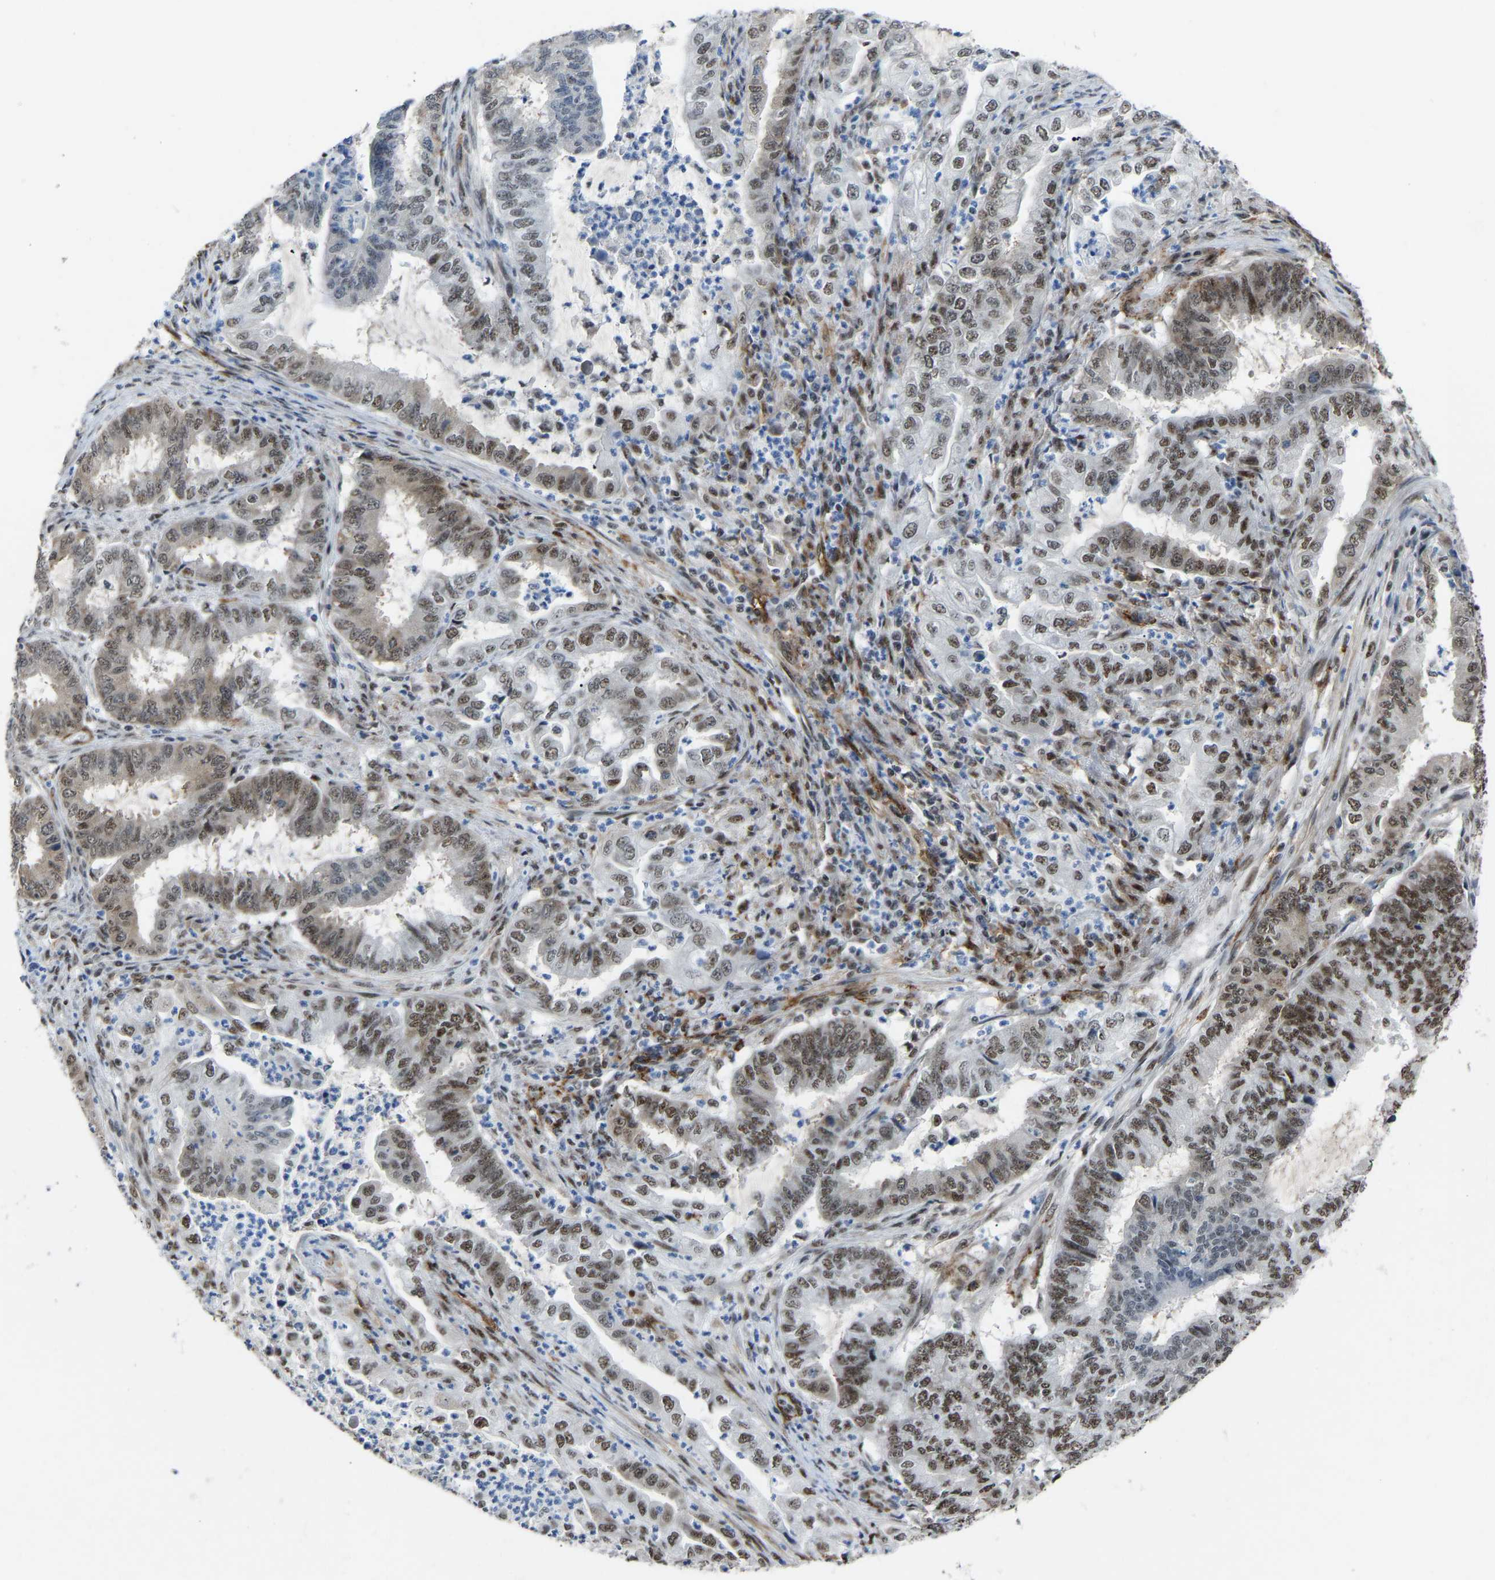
{"staining": {"intensity": "strong", "quantity": ">75%", "location": "nuclear"}, "tissue": "endometrial cancer", "cell_type": "Tumor cells", "image_type": "cancer", "snomed": [{"axis": "morphology", "description": "Adenocarcinoma, NOS"}, {"axis": "topography", "description": "Endometrium"}], "caption": "An image showing strong nuclear expression in approximately >75% of tumor cells in endometrial cancer (adenocarcinoma), as visualized by brown immunohistochemical staining.", "gene": "DDX5", "patient": {"sex": "female", "age": 51}}